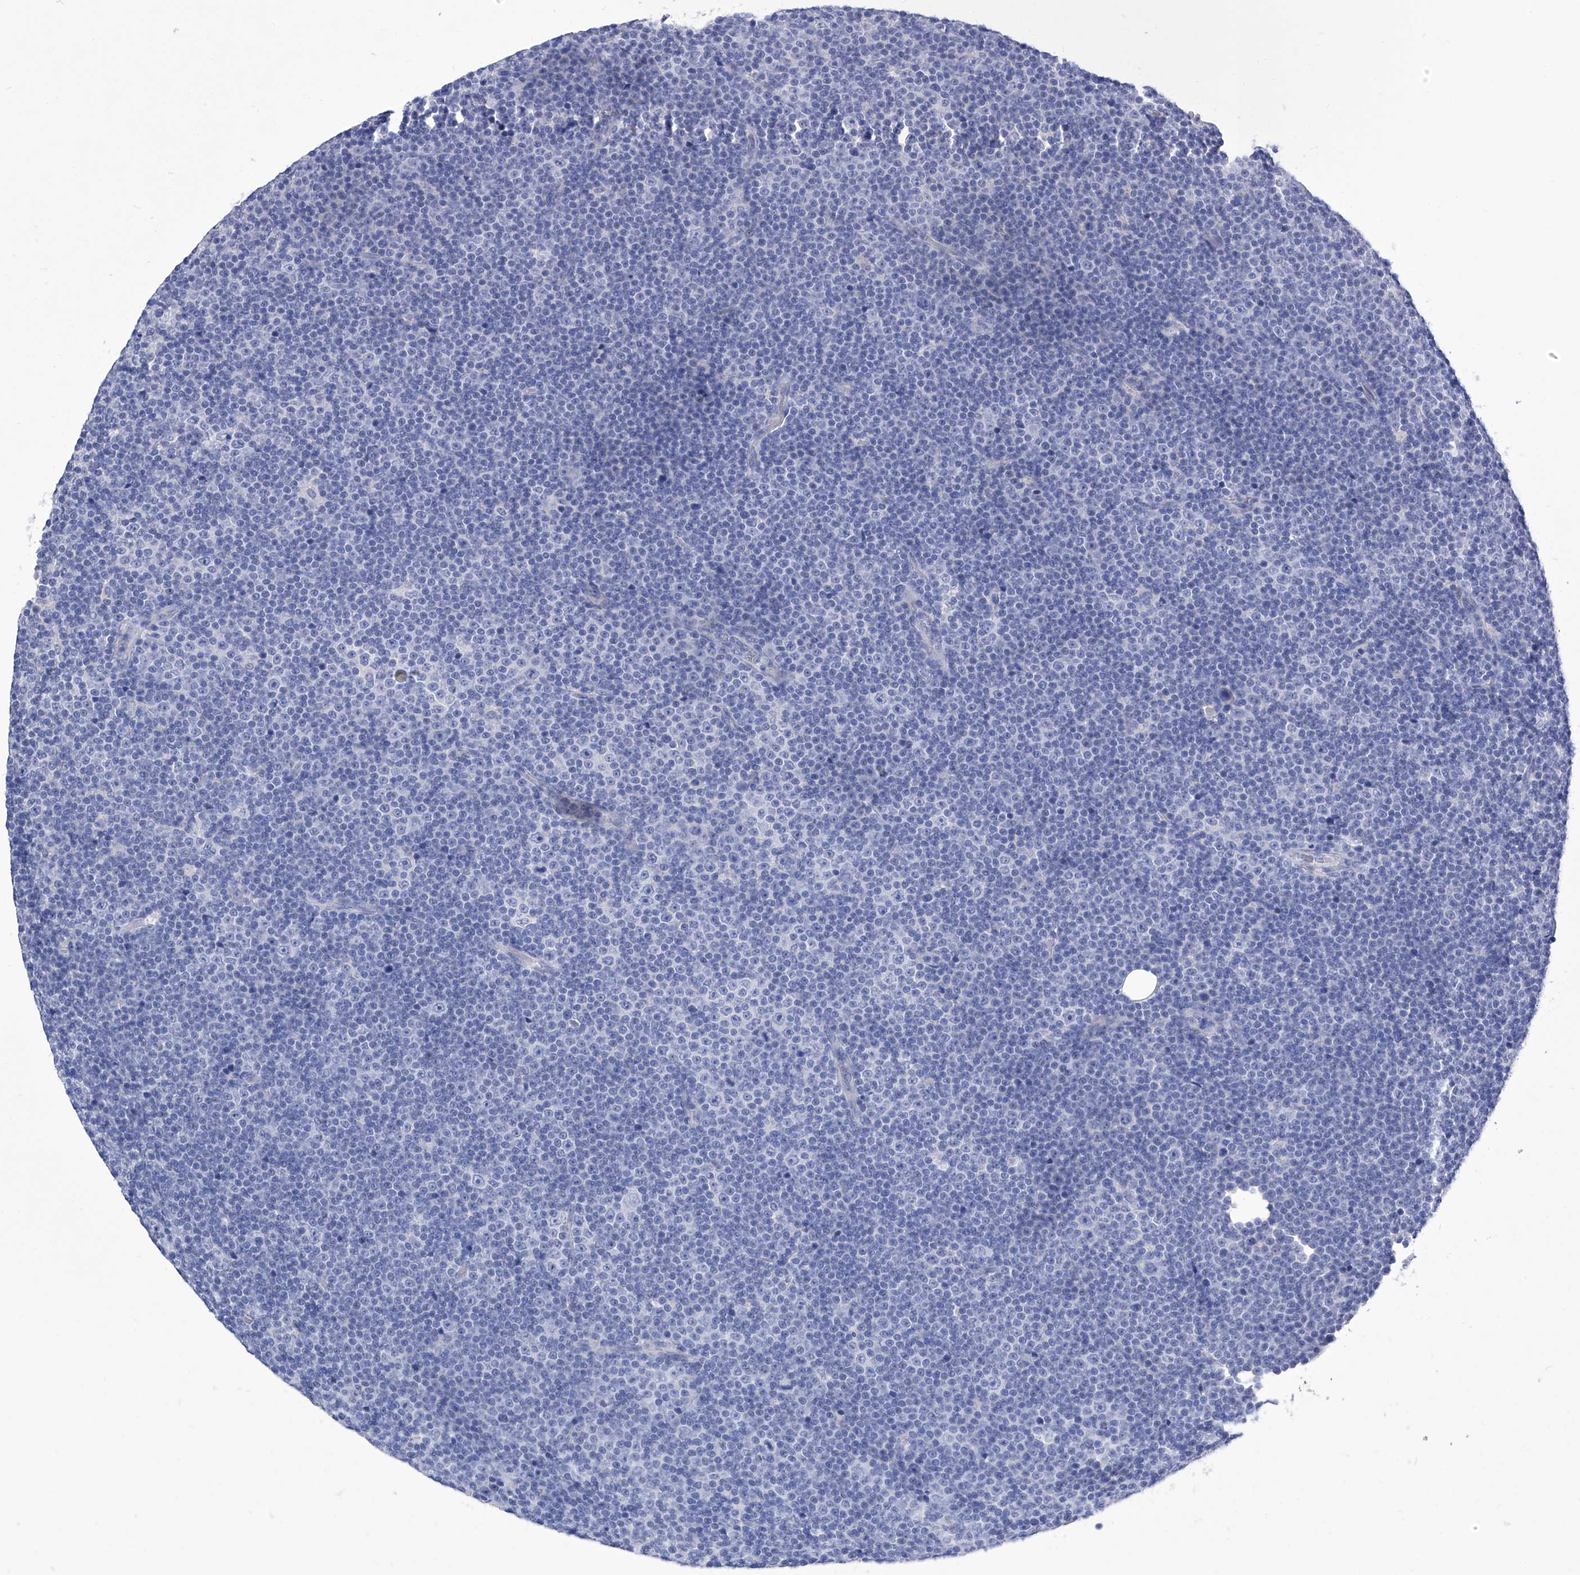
{"staining": {"intensity": "negative", "quantity": "none", "location": "none"}, "tissue": "lymphoma", "cell_type": "Tumor cells", "image_type": "cancer", "snomed": [{"axis": "morphology", "description": "Malignant lymphoma, non-Hodgkin's type, Low grade"}, {"axis": "topography", "description": "Lymph node"}], "caption": "Micrograph shows no significant protein positivity in tumor cells of lymphoma.", "gene": "IFNL2", "patient": {"sex": "female", "age": 67}}